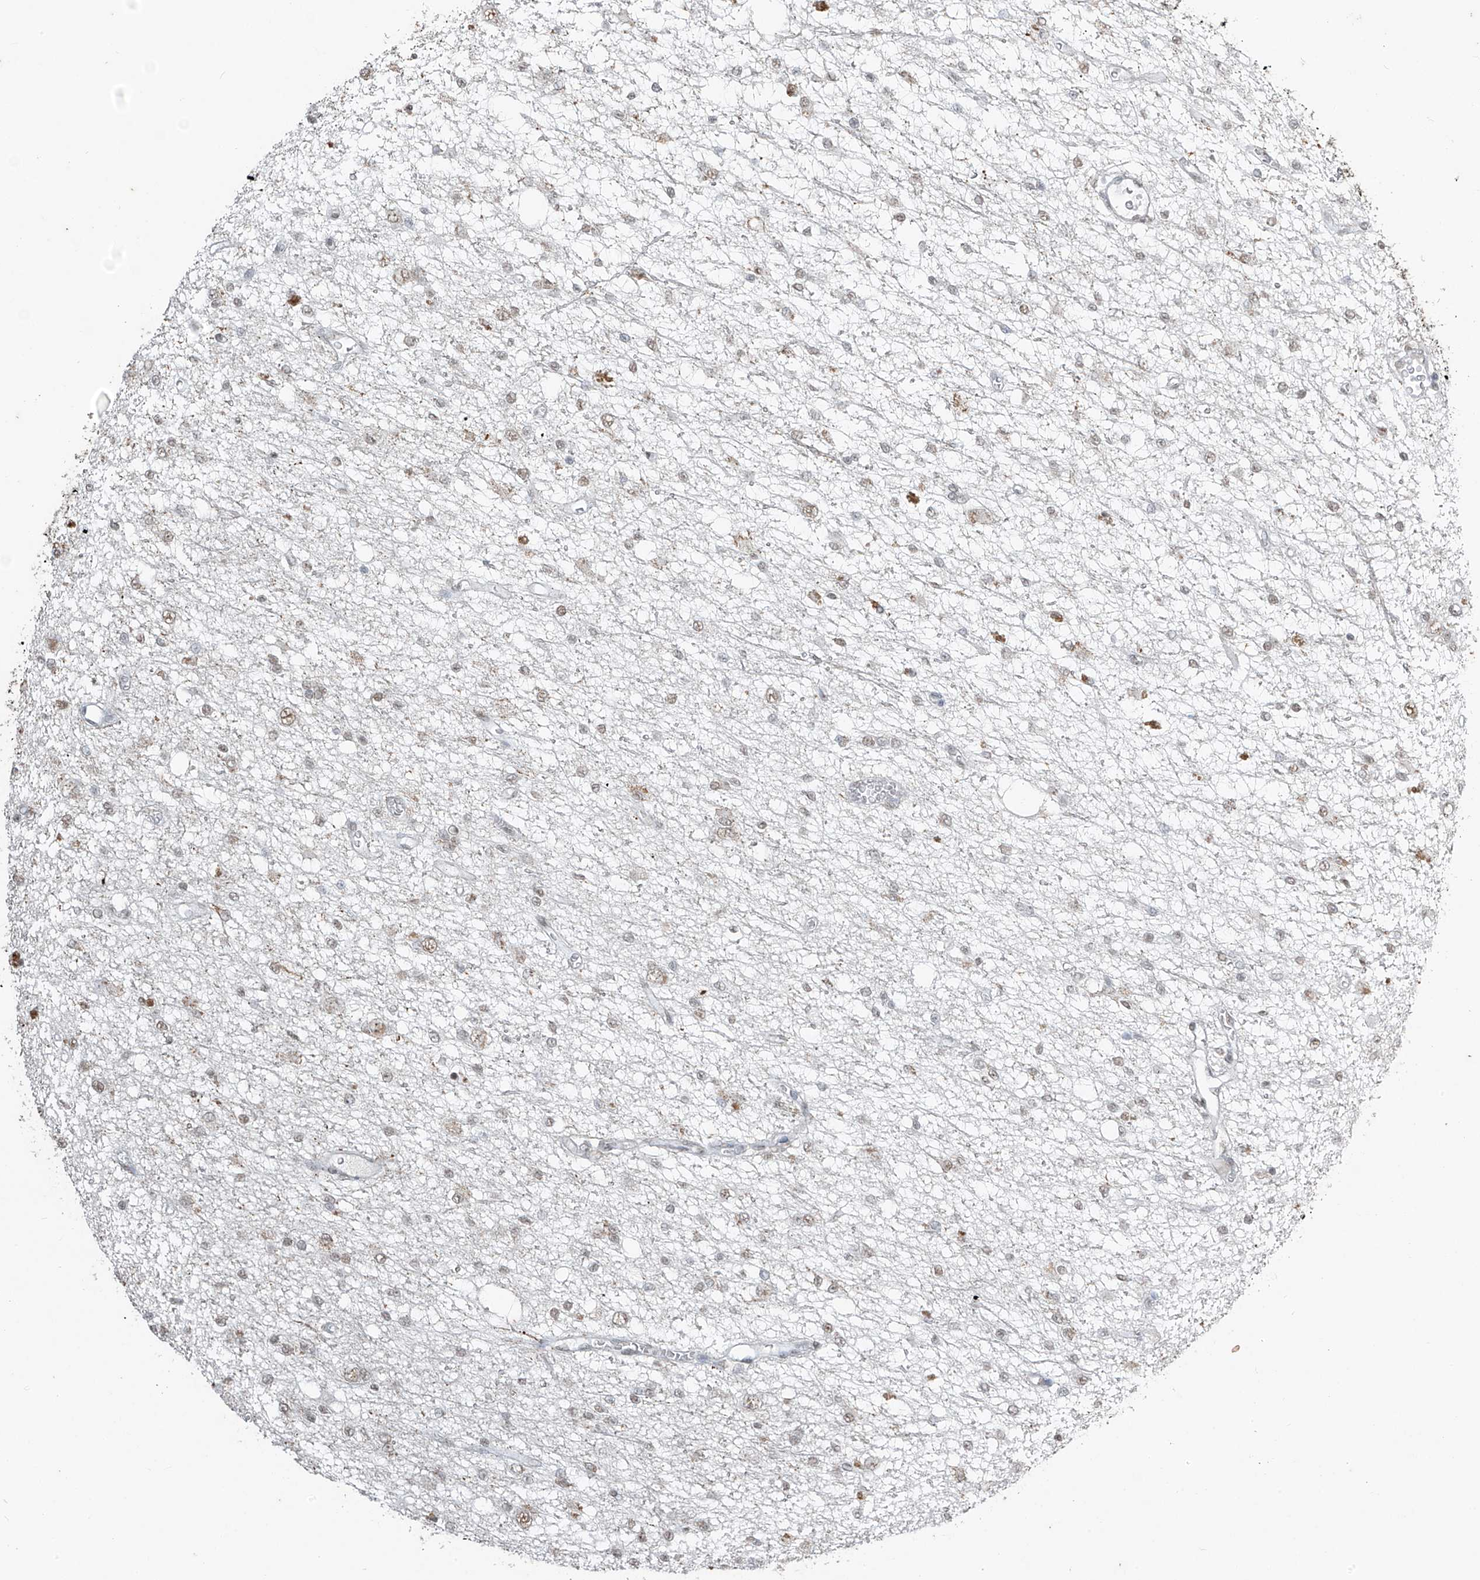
{"staining": {"intensity": "weak", "quantity": "25%-75%", "location": "nuclear"}, "tissue": "glioma", "cell_type": "Tumor cells", "image_type": "cancer", "snomed": [{"axis": "morphology", "description": "Glioma, malignant, Low grade"}, {"axis": "topography", "description": "Brain"}], "caption": "Glioma tissue displays weak nuclear expression in about 25%-75% of tumor cells, visualized by immunohistochemistry.", "gene": "TFEC", "patient": {"sex": "male", "age": 38}}